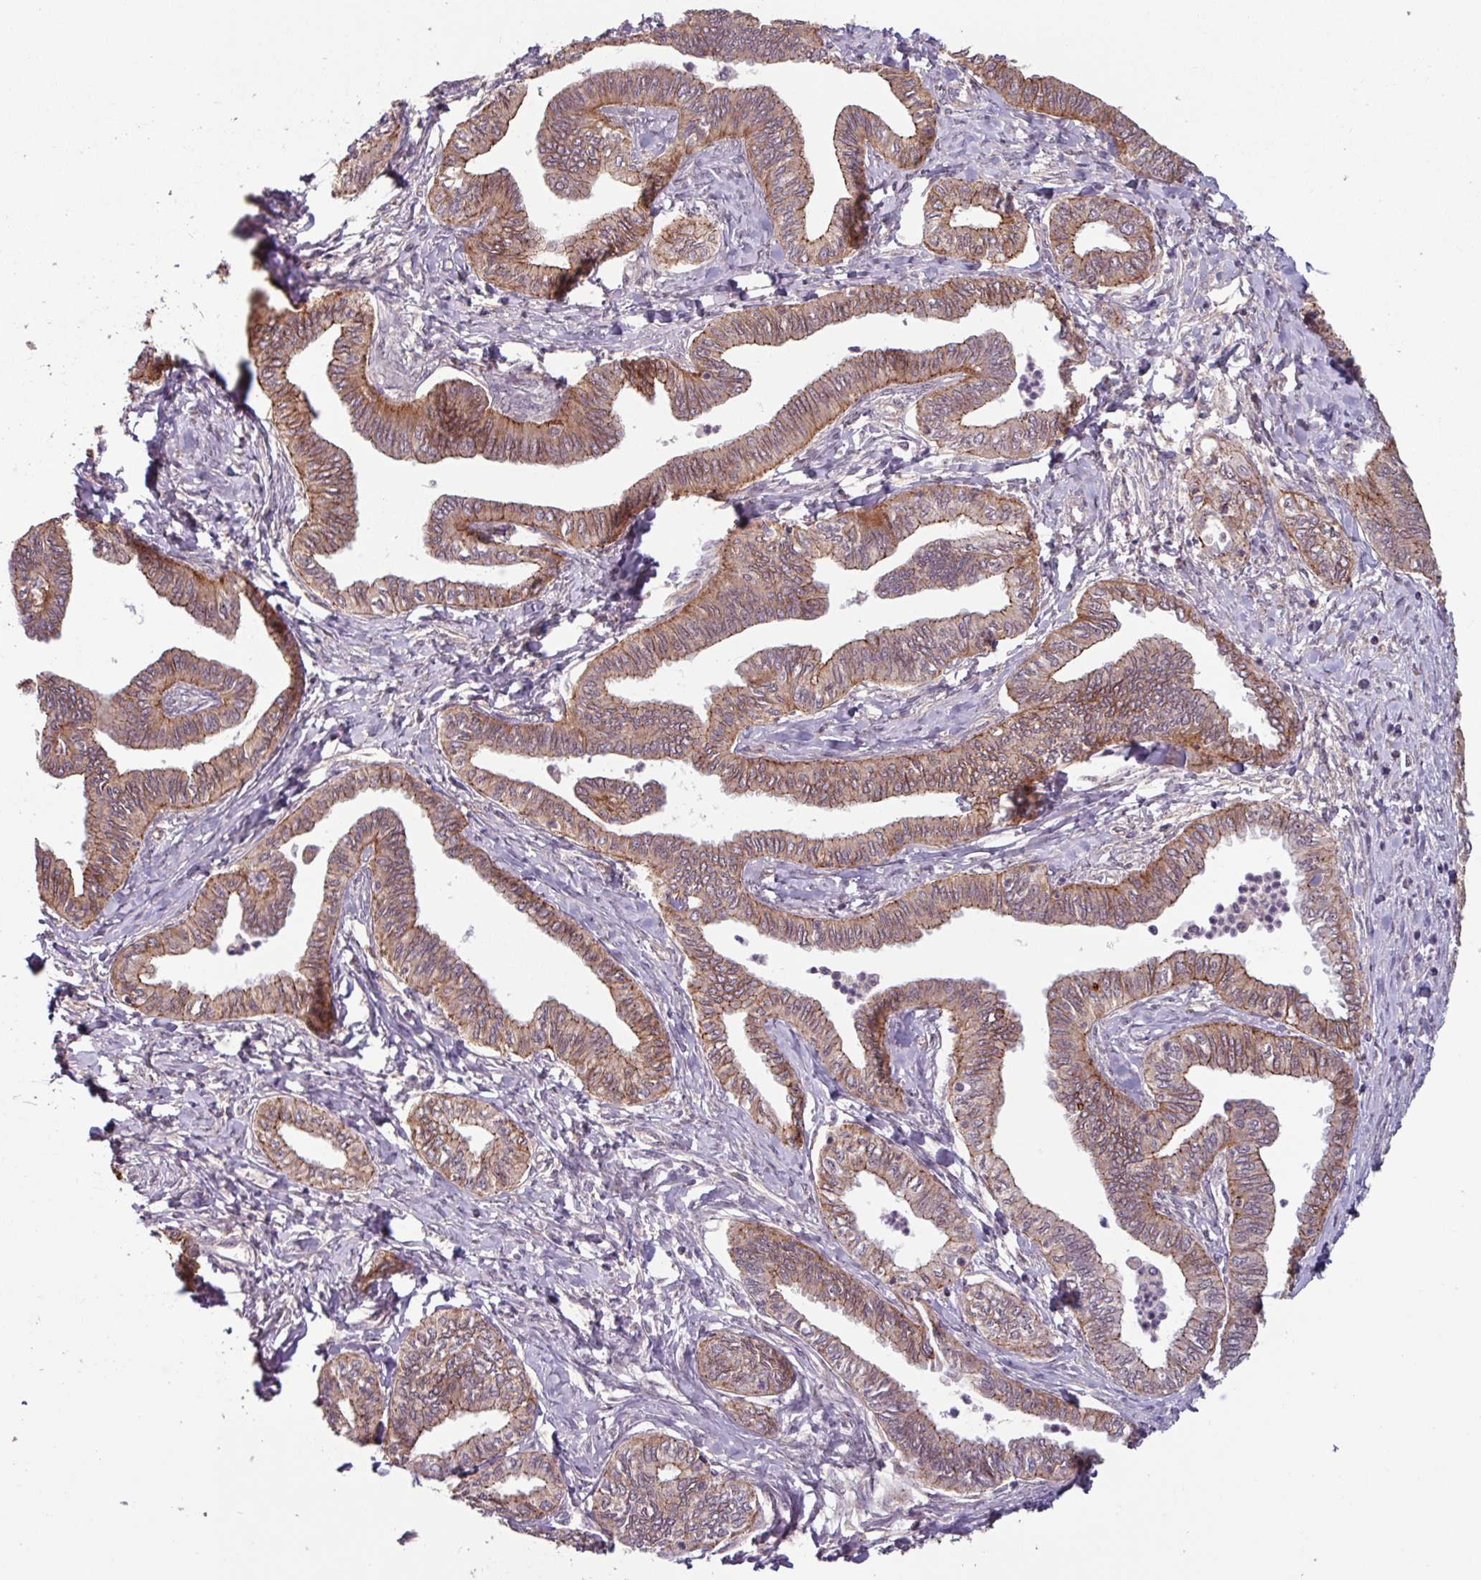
{"staining": {"intensity": "moderate", "quantity": ">75%", "location": "cytoplasmic/membranous"}, "tissue": "ovarian cancer", "cell_type": "Tumor cells", "image_type": "cancer", "snomed": [{"axis": "morphology", "description": "Carcinoma, endometroid"}, {"axis": "topography", "description": "Ovary"}], "caption": "This photomicrograph demonstrates immunohistochemistry staining of human ovarian cancer (endometroid carcinoma), with medium moderate cytoplasmic/membranous expression in approximately >75% of tumor cells.", "gene": "TMEM88", "patient": {"sex": "female", "age": 70}}